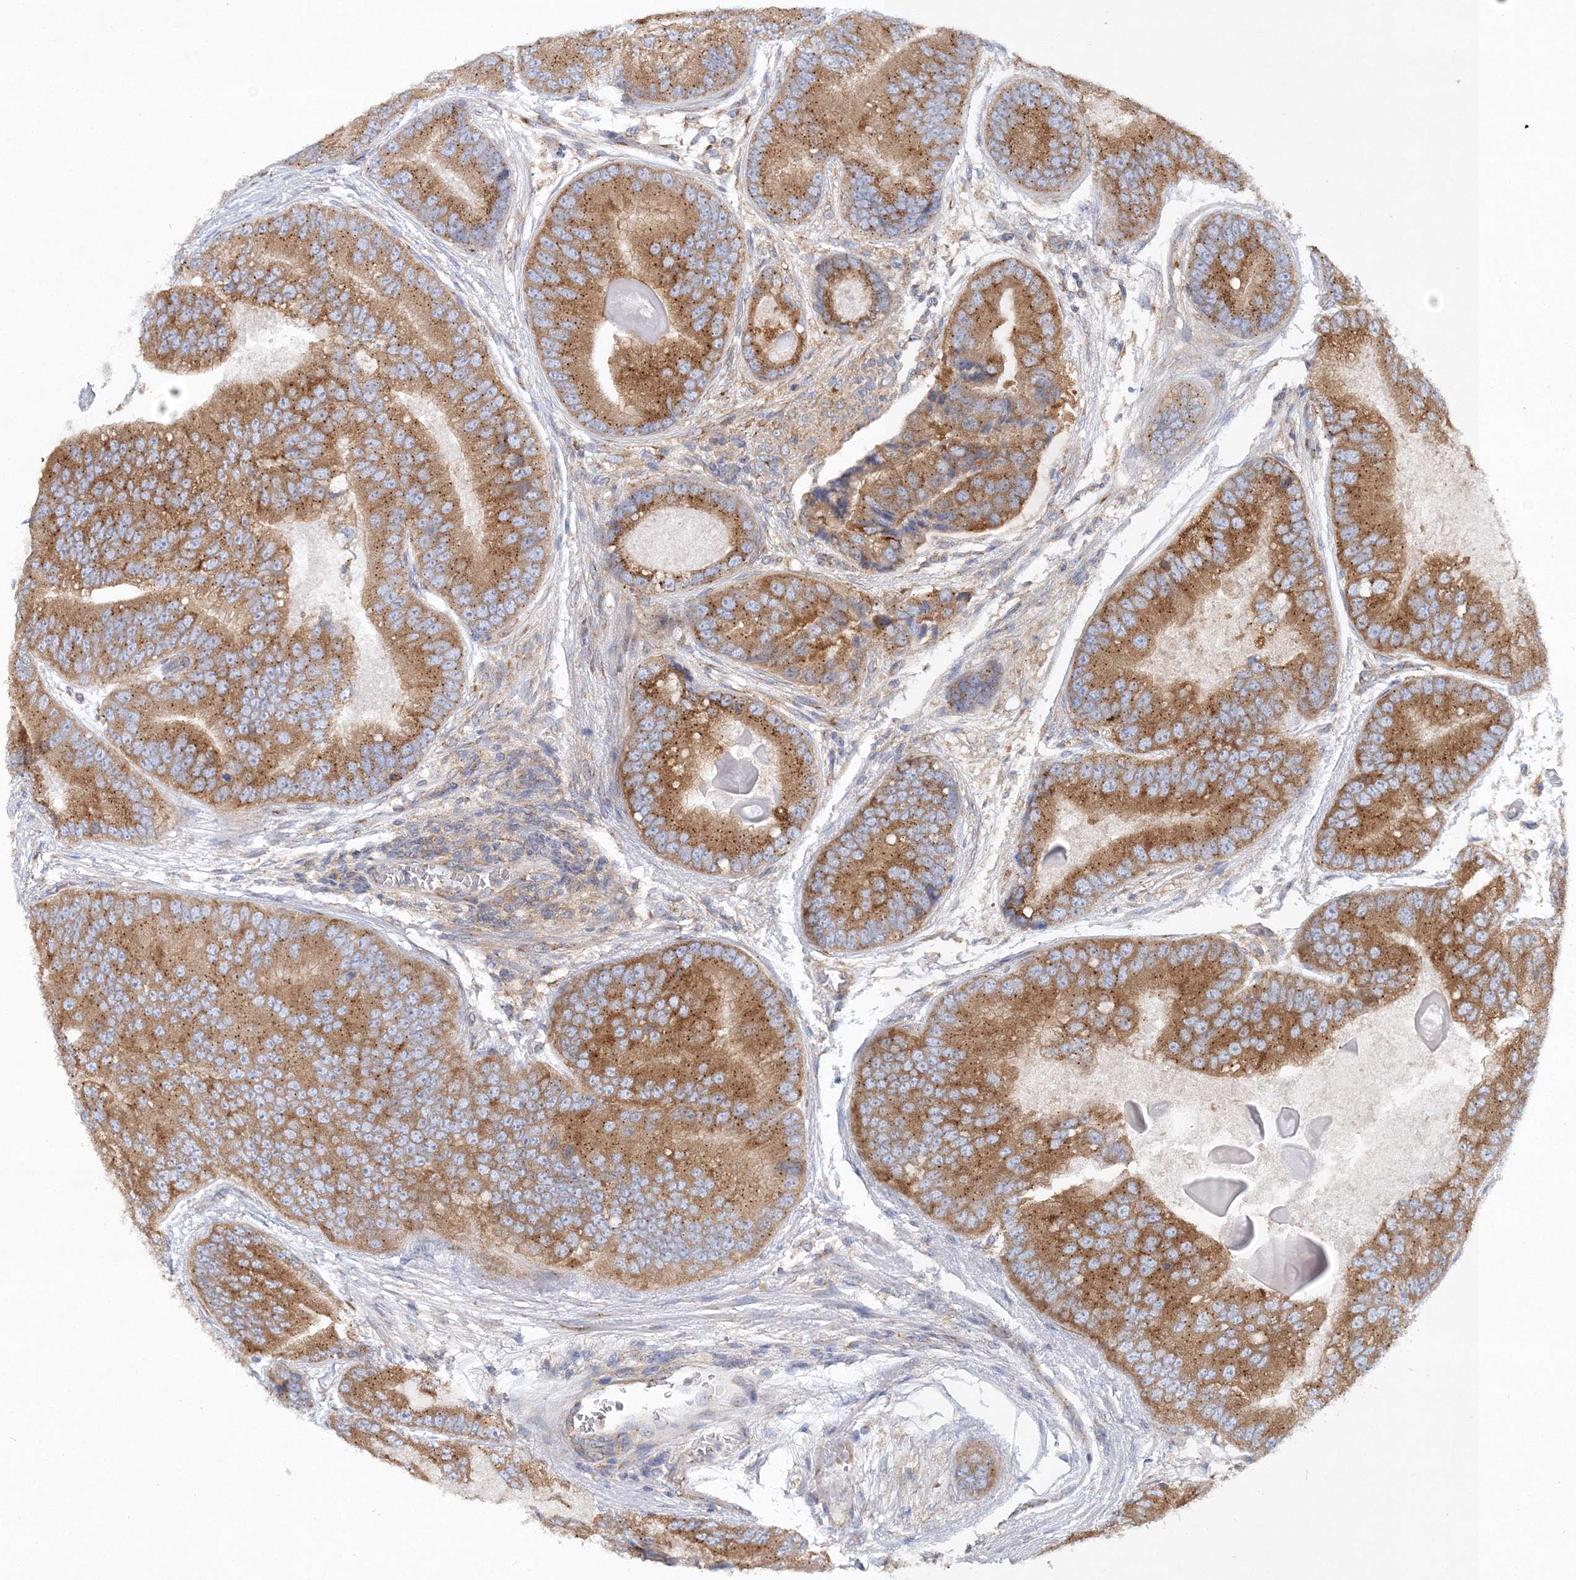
{"staining": {"intensity": "strong", "quantity": ">75%", "location": "cytoplasmic/membranous"}, "tissue": "prostate cancer", "cell_type": "Tumor cells", "image_type": "cancer", "snomed": [{"axis": "morphology", "description": "Adenocarcinoma, High grade"}, {"axis": "topography", "description": "Prostate"}], "caption": "A brown stain highlights strong cytoplasmic/membranous staining of a protein in human high-grade adenocarcinoma (prostate) tumor cells.", "gene": "SEC23IP", "patient": {"sex": "male", "age": 70}}